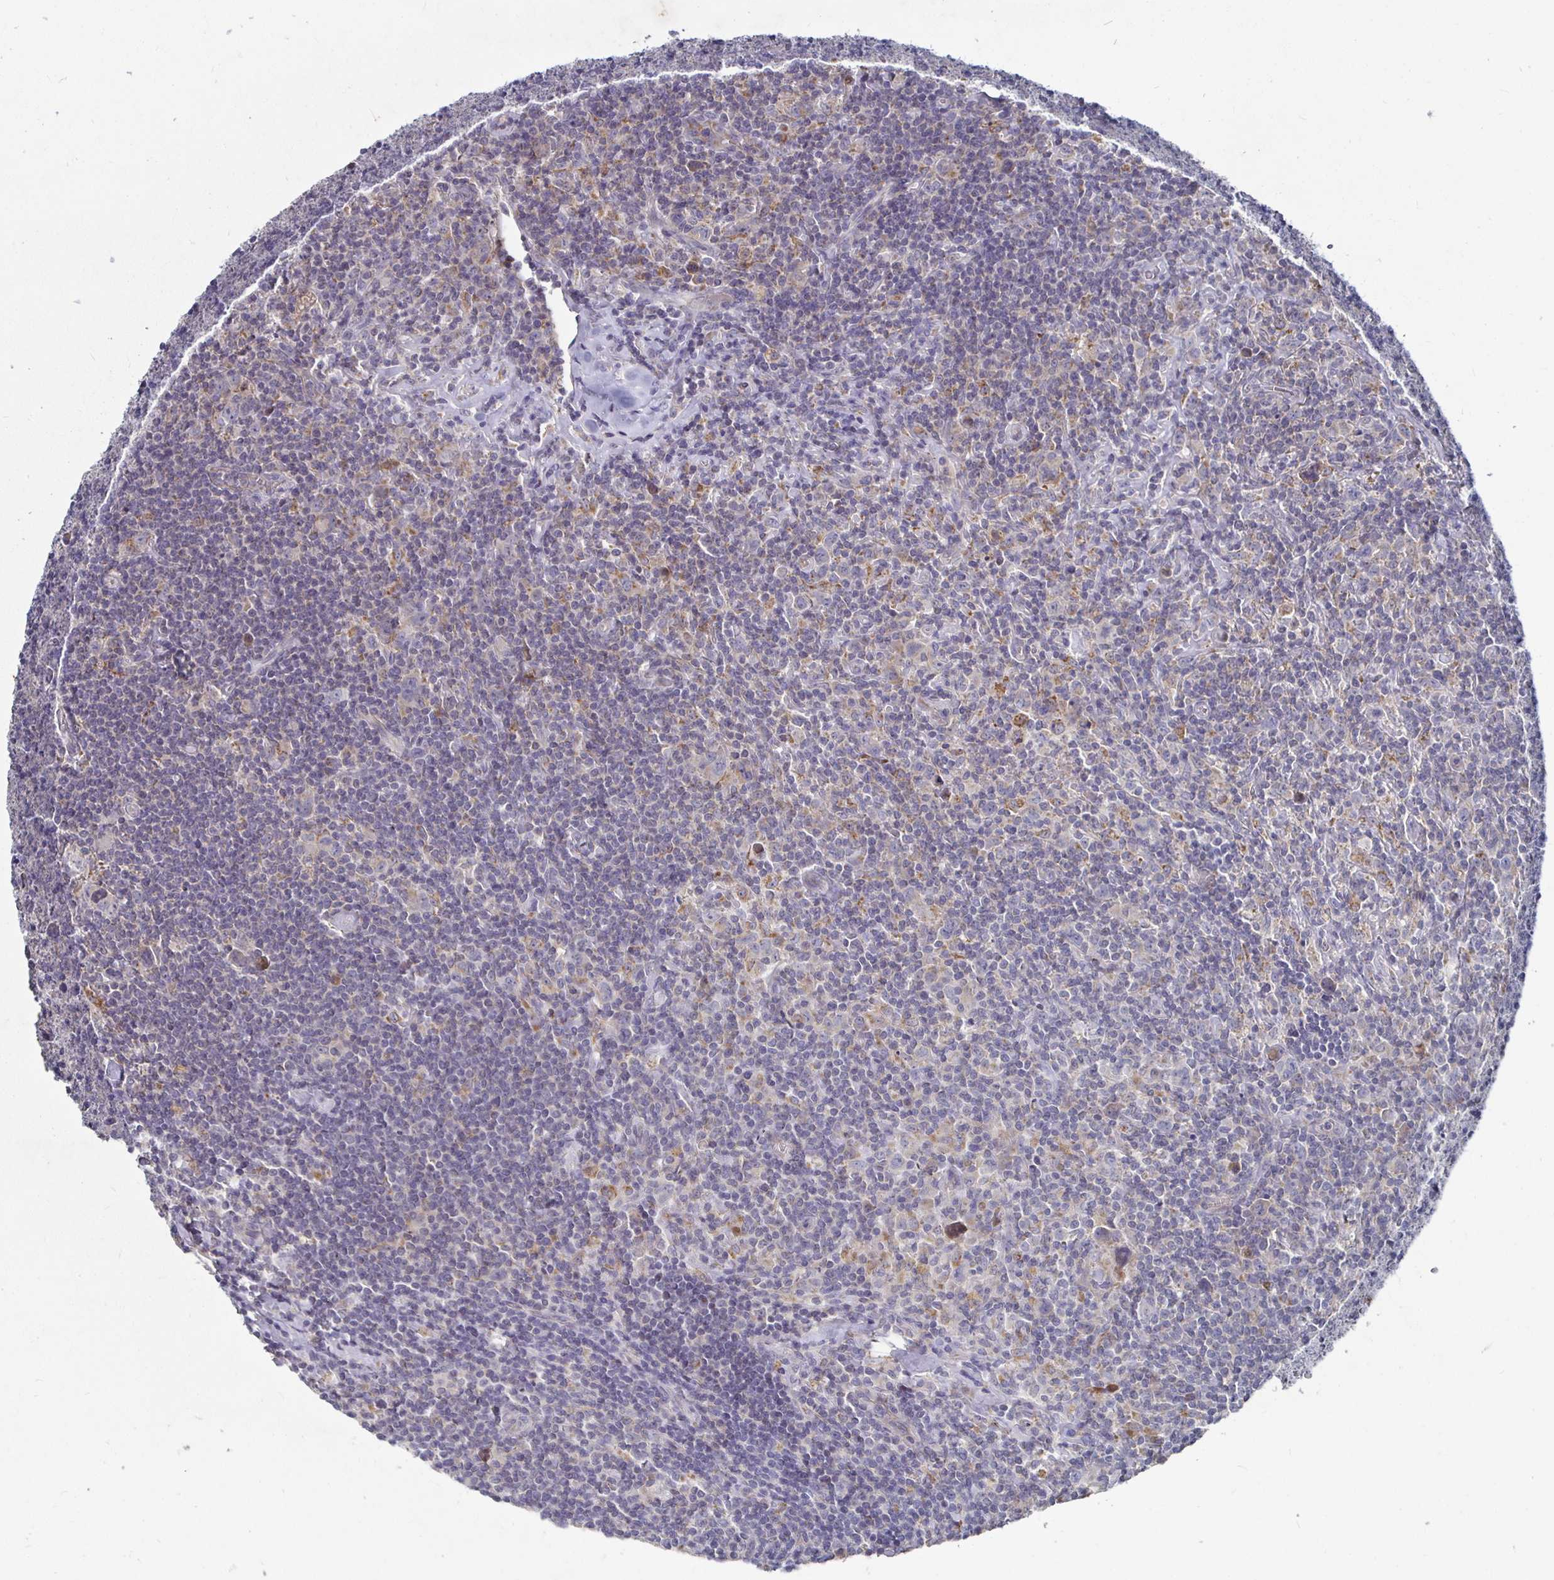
{"staining": {"intensity": "negative", "quantity": "none", "location": "none"}, "tissue": "lymphoma", "cell_type": "Tumor cells", "image_type": "cancer", "snomed": [{"axis": "morphology", "description": "Hodgkin's disease, NOS"}, {"axis": "topography", "description": "Lymph node"}], "caption": "Tumor cells are negative for brown protein staining in Hodgkin's disease.", "gene": "RNF144B", "patient": {"sex": "female", "age": 18}}